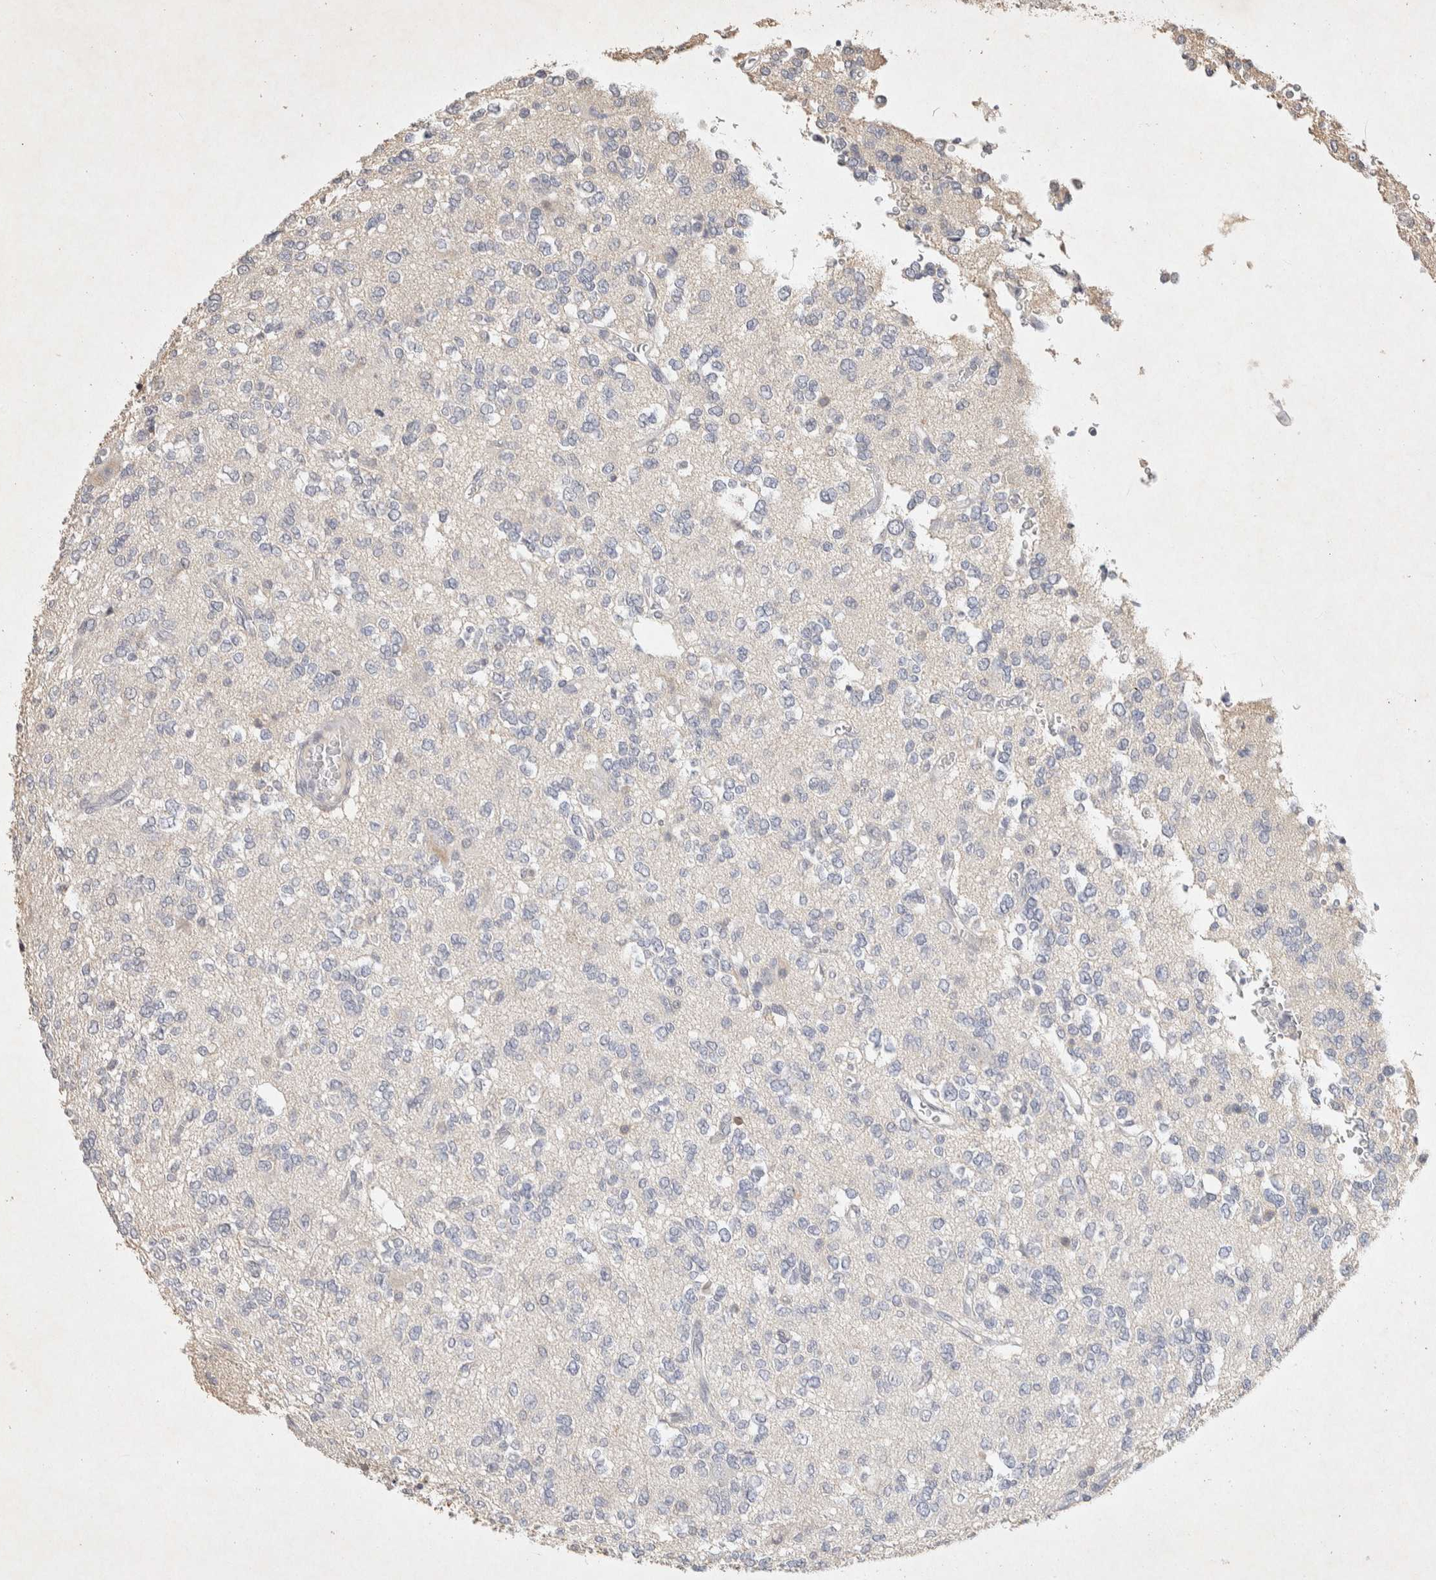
{"staining": {"intensity": "negative", "quantity": "none", "location": "none"}, "tissue": "glioma", "cell_type": "Tumor cells", "image_type": "cancer", "snomed": [{"axis": "morphology", "description": "Glioma, malignant, Low grade"}, {"axis": "topography", "description": "Brain"}], "caption": "High power microscopy photomicrograph of an immunohistochemistry image of malignant glioma (low-grade), revealing no significant staining in tumor cells.", "gene": "RAC2", "patient": {"sex": "male", "age": 38}}